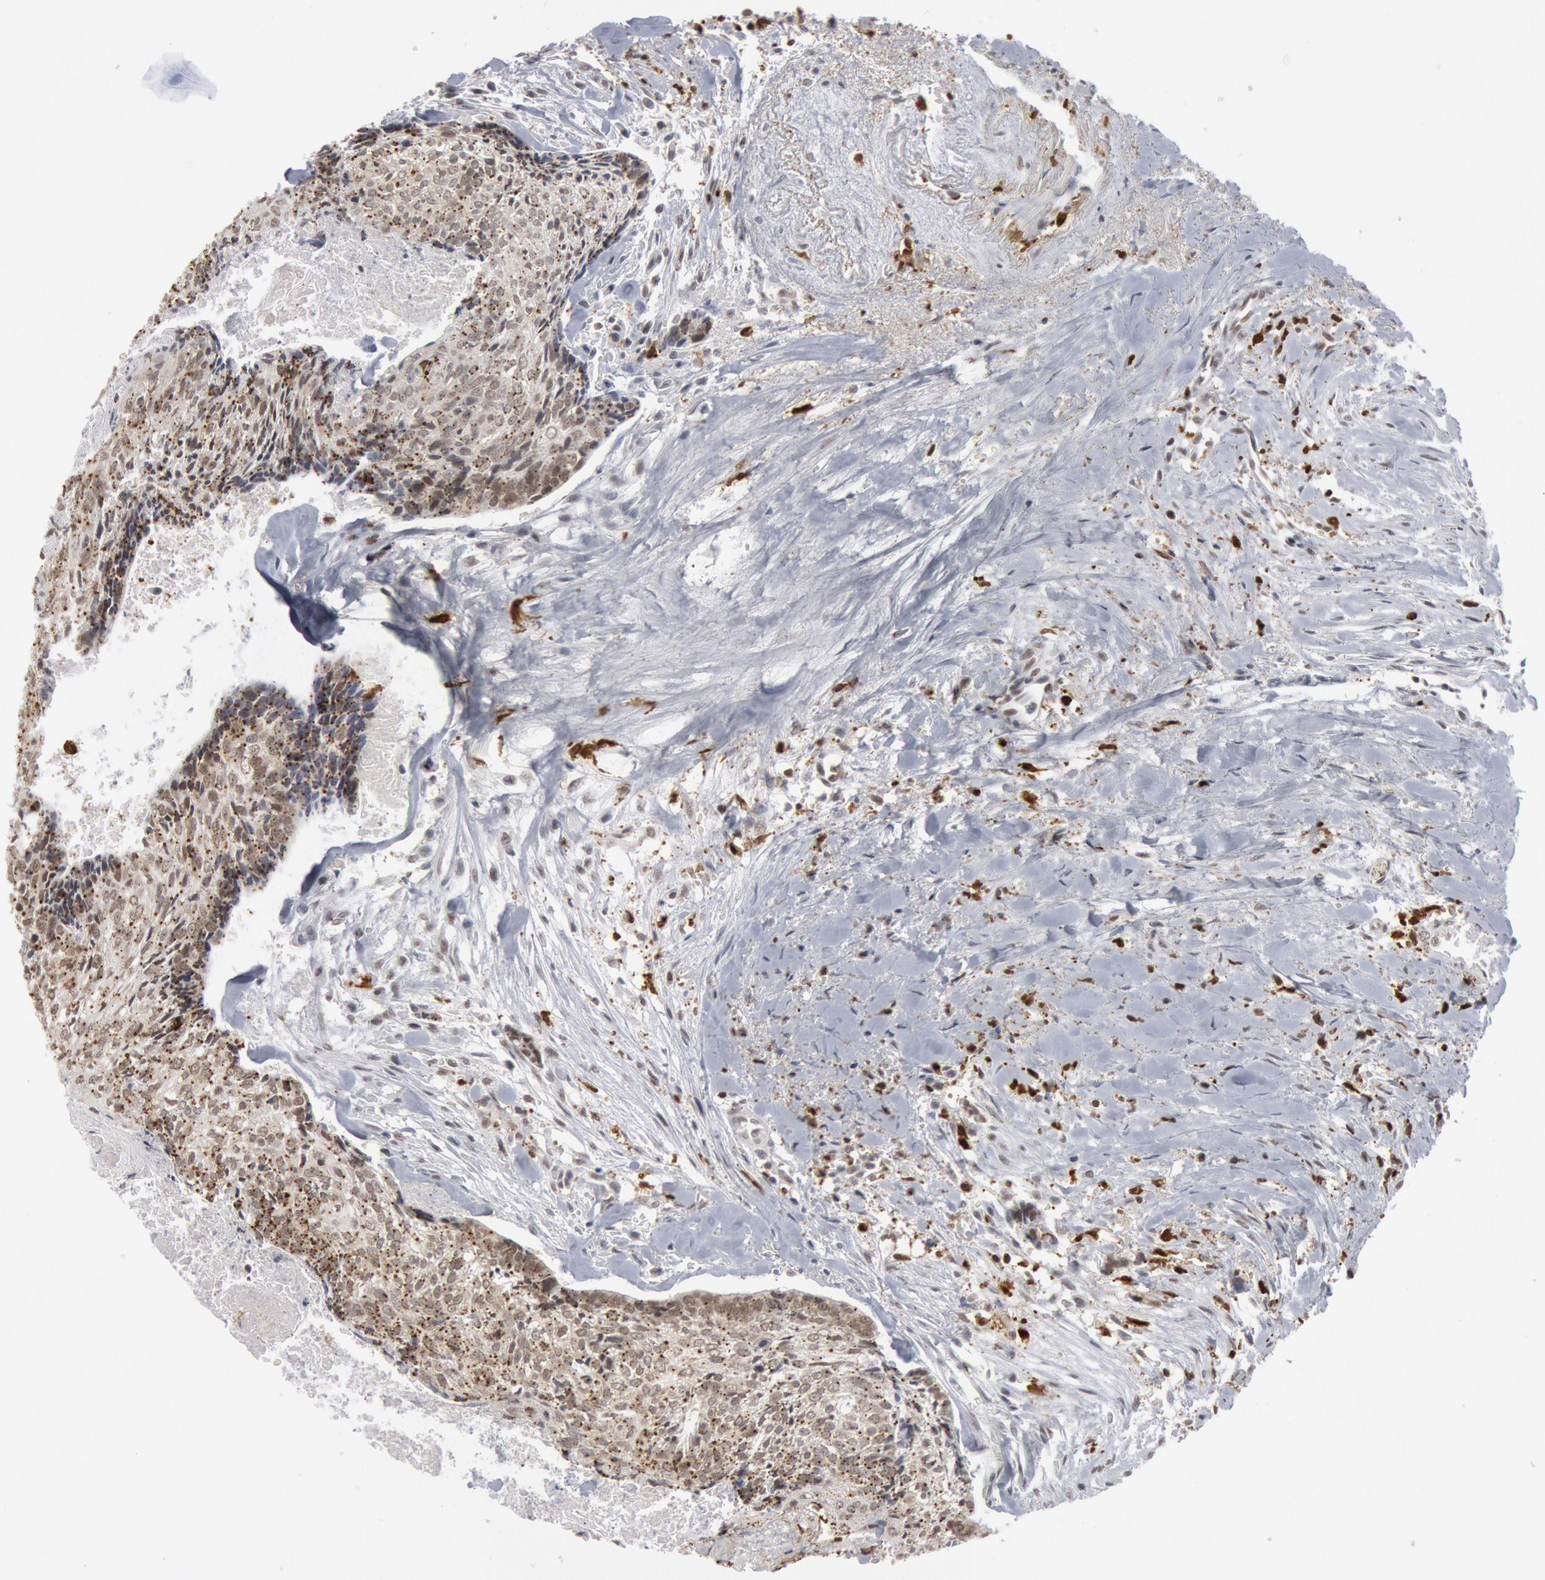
{"staining": {"intensity": "weak", "quantity": "25%-75%", "location": "cytoplasmic/membranous,nuclear"}, "tissue": "head and neck cancer", "cell_type": "Tumor cells", "image_type": "cancer", "snomed": [{"axis": "morphology", "description": "Squamous cell carcinoma, NOS"}, {"axis": "topography", "description": "Salivary gland"}, {"axis": "topography", "description": "Head-Neck"}], "caption": "Head and neck cancer (squamous cell carcinoma) tissue demonstrates weak cytoplasmic/membranous and nuclear staining in about 25%-75% of tumor cells", "gene": "PTPN6", "patient": {"sex": "male", "age": 70}}